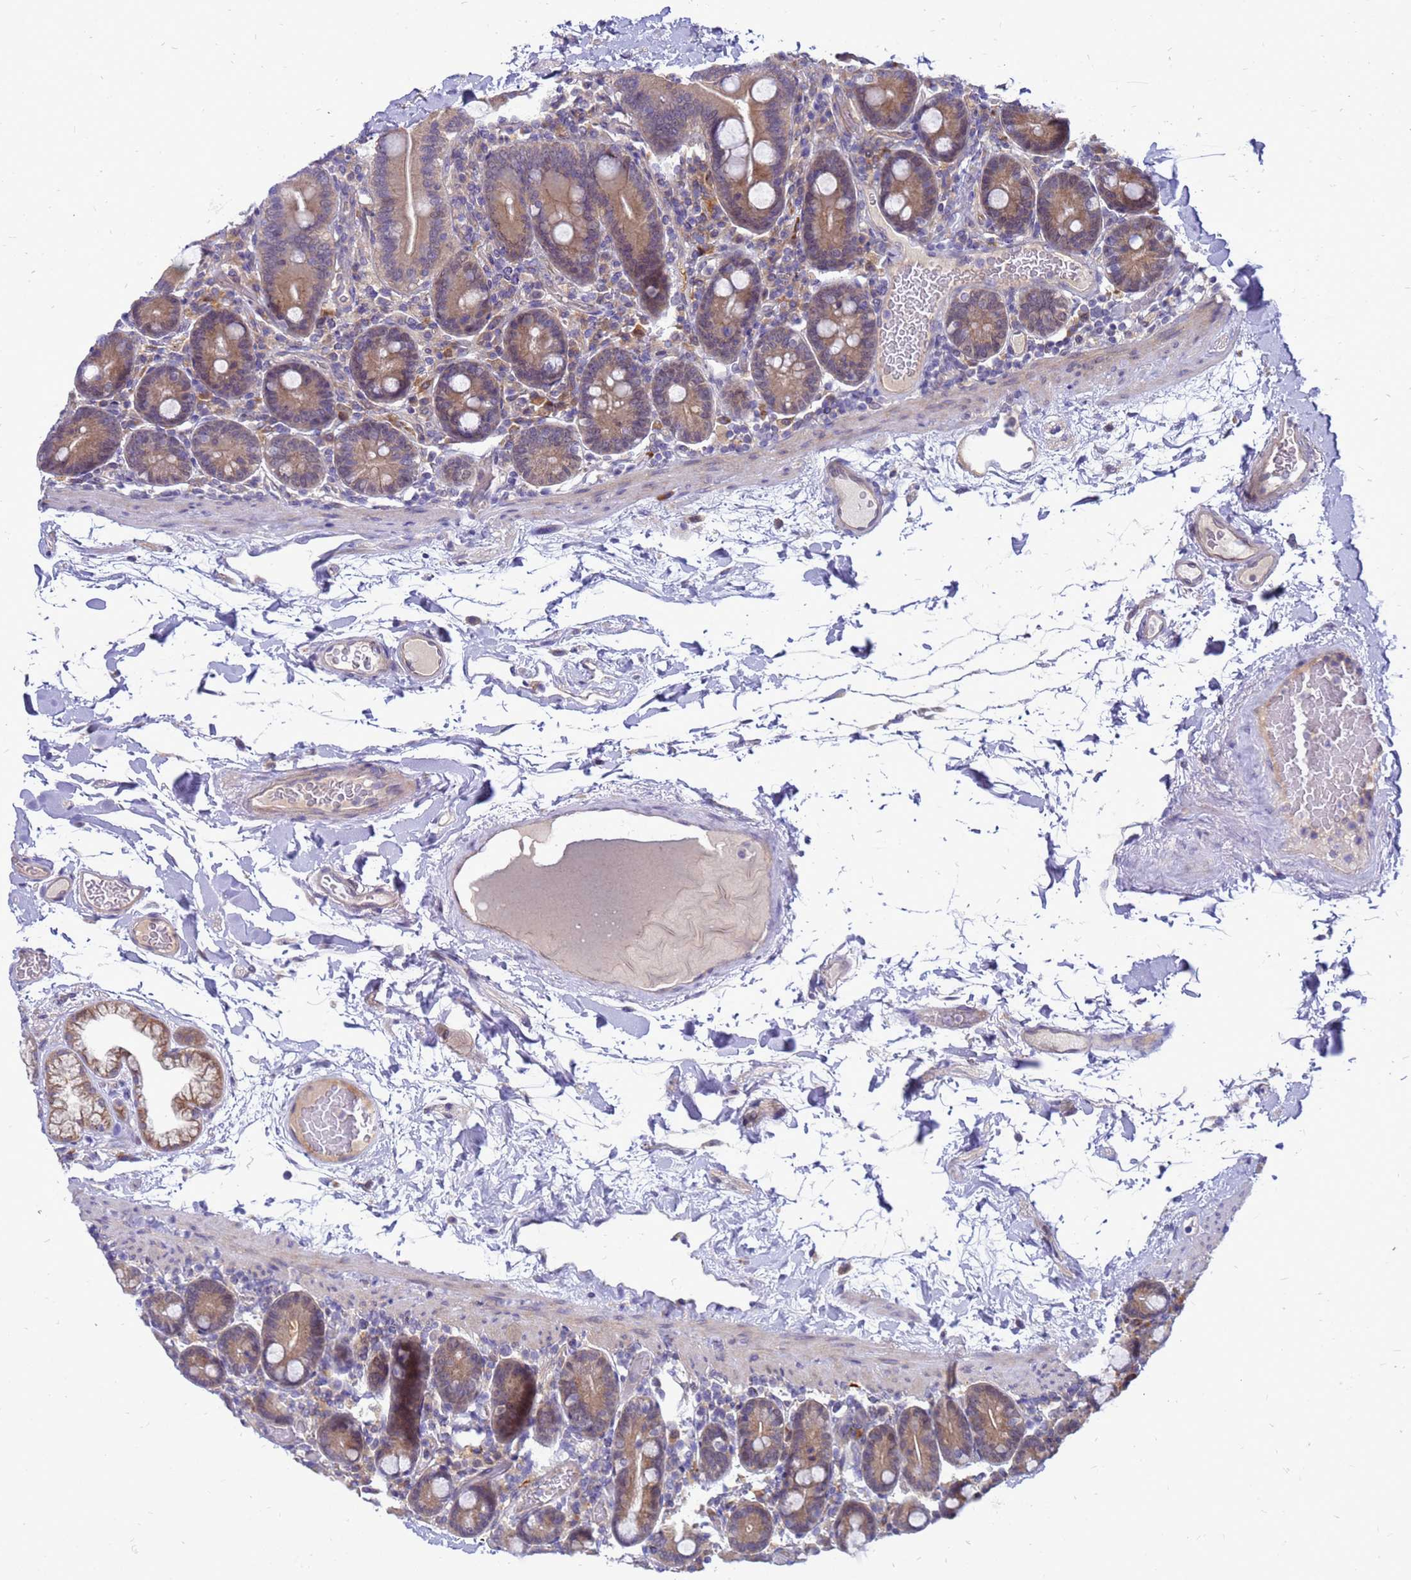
{"staining": {"intensity": "moderate", "quantity": ">75%", "location": "cytoplasmic/membranous"}, "tissue": "duodenum", "cell_type": "Glandular cells", "image_type": "normal", "snomed": [{"axis": "morphology", "description": "Normal tissue, NOS"}, {"axis": "topography", "description": "Duodenum"}], "caption": "Moderate cytoplasmic/membranous protein staining is appreciated in about >75% of glandular cells in duodenum. Immunohistochemistry (ihc) stains the protein in brown and the nuclei are stained blue.", "gene": "ENOPH1", "patient": {"sex": "male", "age": 55}}